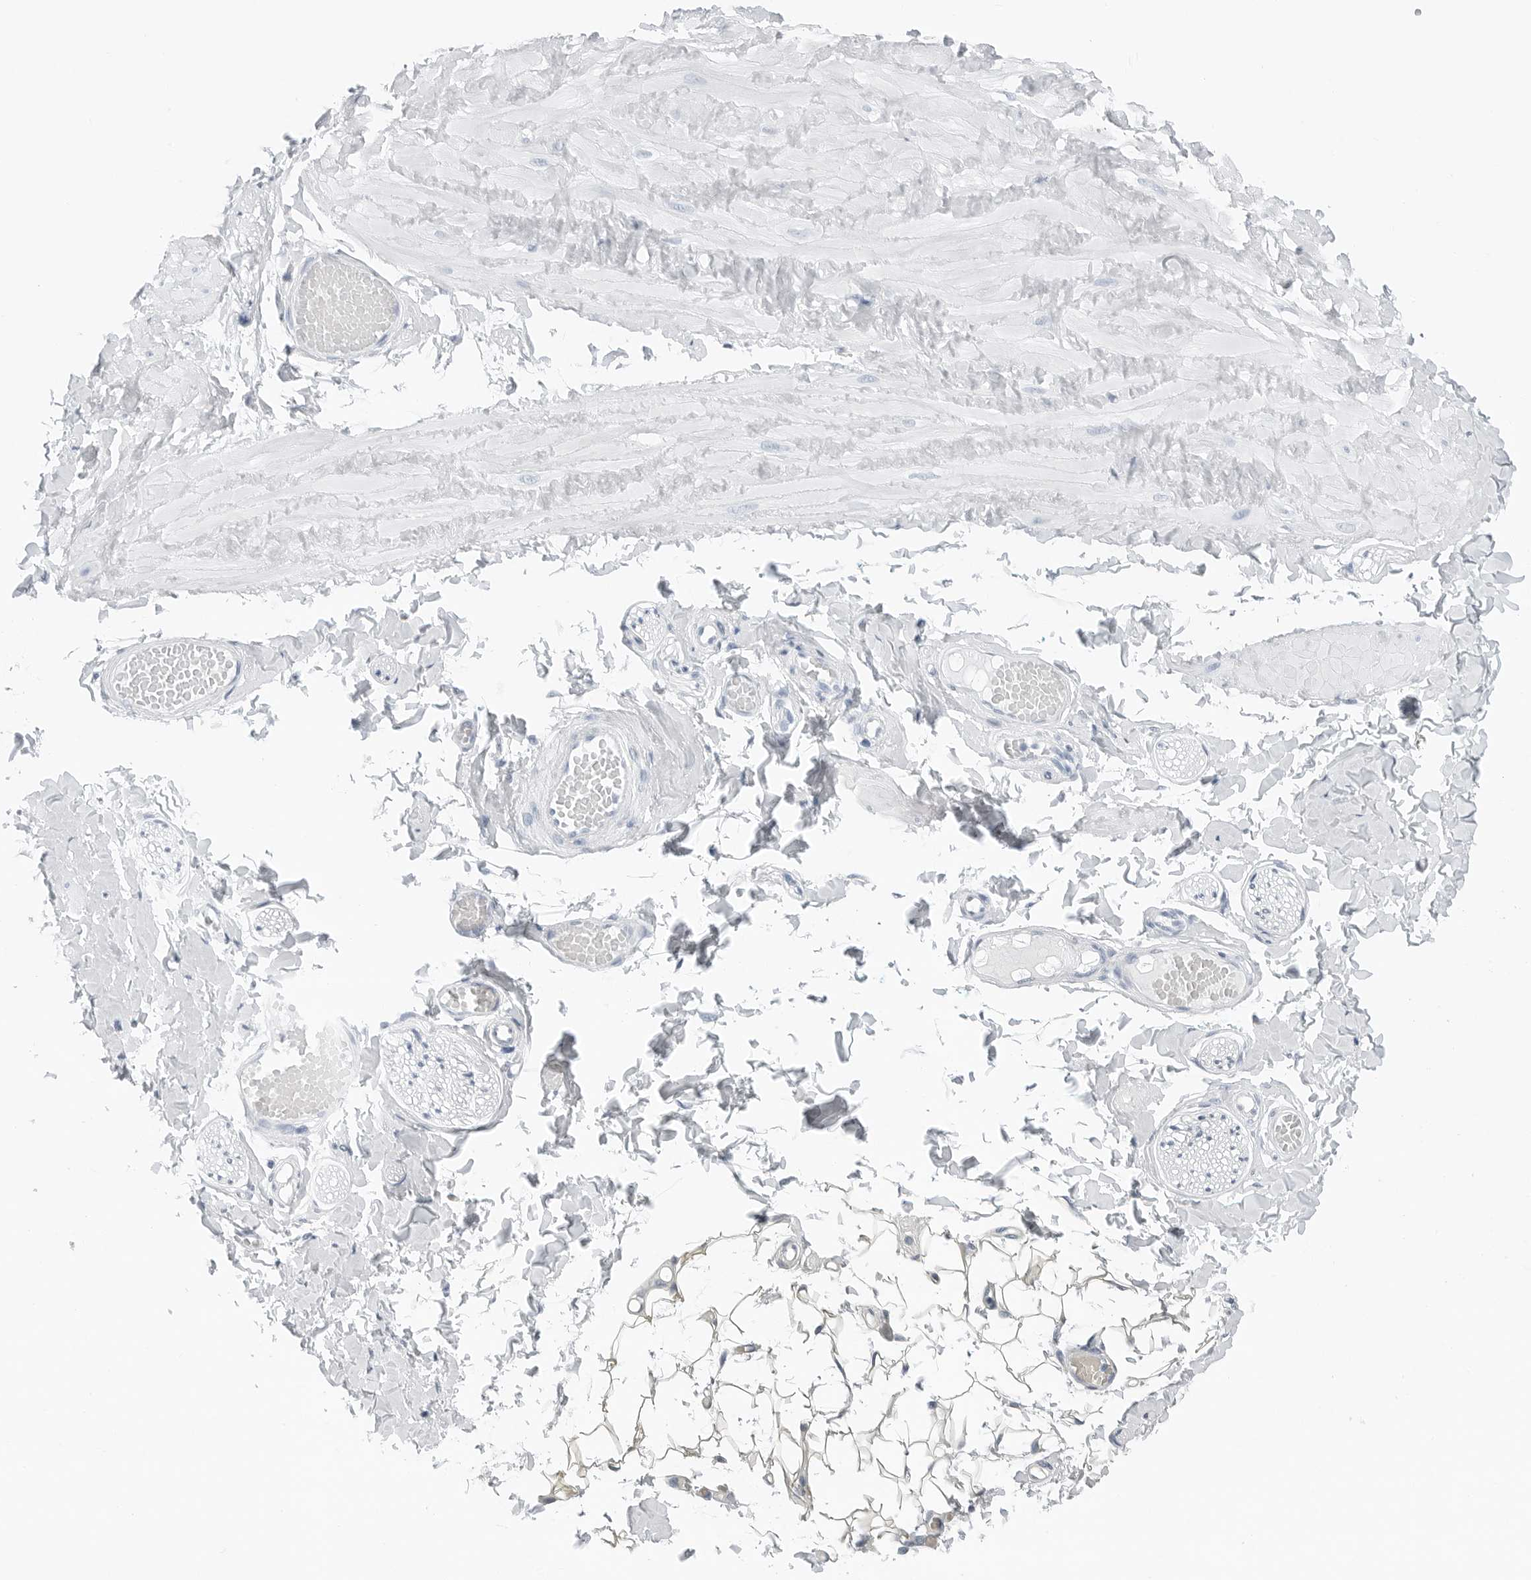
{"staining": {"intensity": "negative", "quantity": "none", "location": "none"}, "tissue": "adipose tissue", "cell_type": "Adipocytes", "image_type": "normal", "snomed": [{"axis": "morphology", "description": "Normal tissue, NOS"}, {"axis": "topography", "description": "Adipose tissue"}, {"axis": "topography", "description": "Vascular tissue"}, {"axis": "topography", "description": "Peripheral nerve tissue"}], "caption": "IHC micrograph of normal adipose tissue: human adipose tissue stained with DAB (3,3'-diaminobenzidine) exhibits no significant protein positivity in adipocytes.", "gene": "SLPI", "patient": {"sex": "male", "age": 25}}